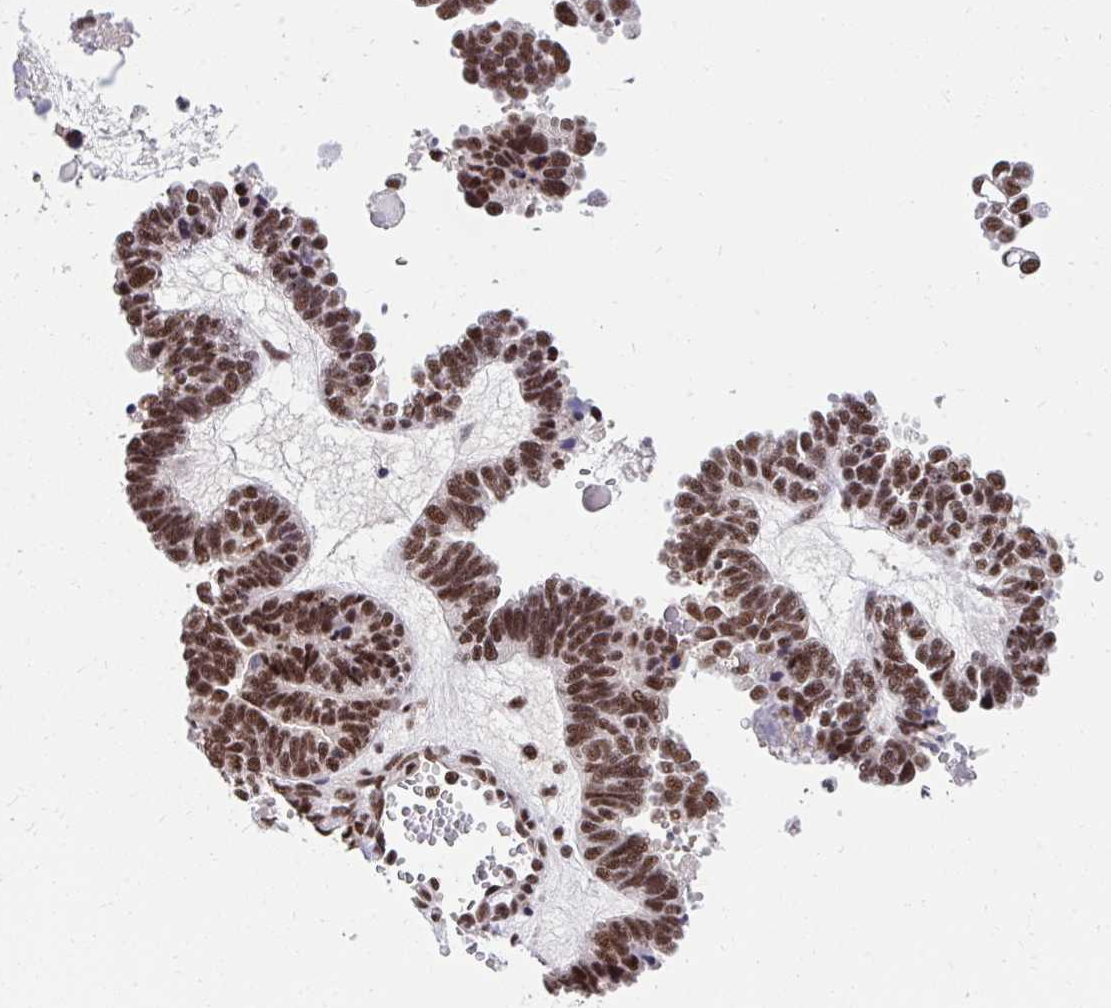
{"staining": {"intensity": "strong", "quantity": ">75%", "location": "nuclear"}, "tissue": "ovarian cancer", "cell_type": "Tumor cells", "image_type": "cancer", "snomed": [{"axis": "morphology", "description": "Cystadenocarcinoma, serous, NOS"}, {"axis": "topography", "description": "Ovary"}], "caption": "IHC micrograph of ovarian serous cystadenocarcinoma stained for a protein (brown), which demonstrates high levels of strong nuclear staining in approximately >75% of tumor cells.", "gene": "SYNE4", "patient": {"sex": "female", "age": 51}}